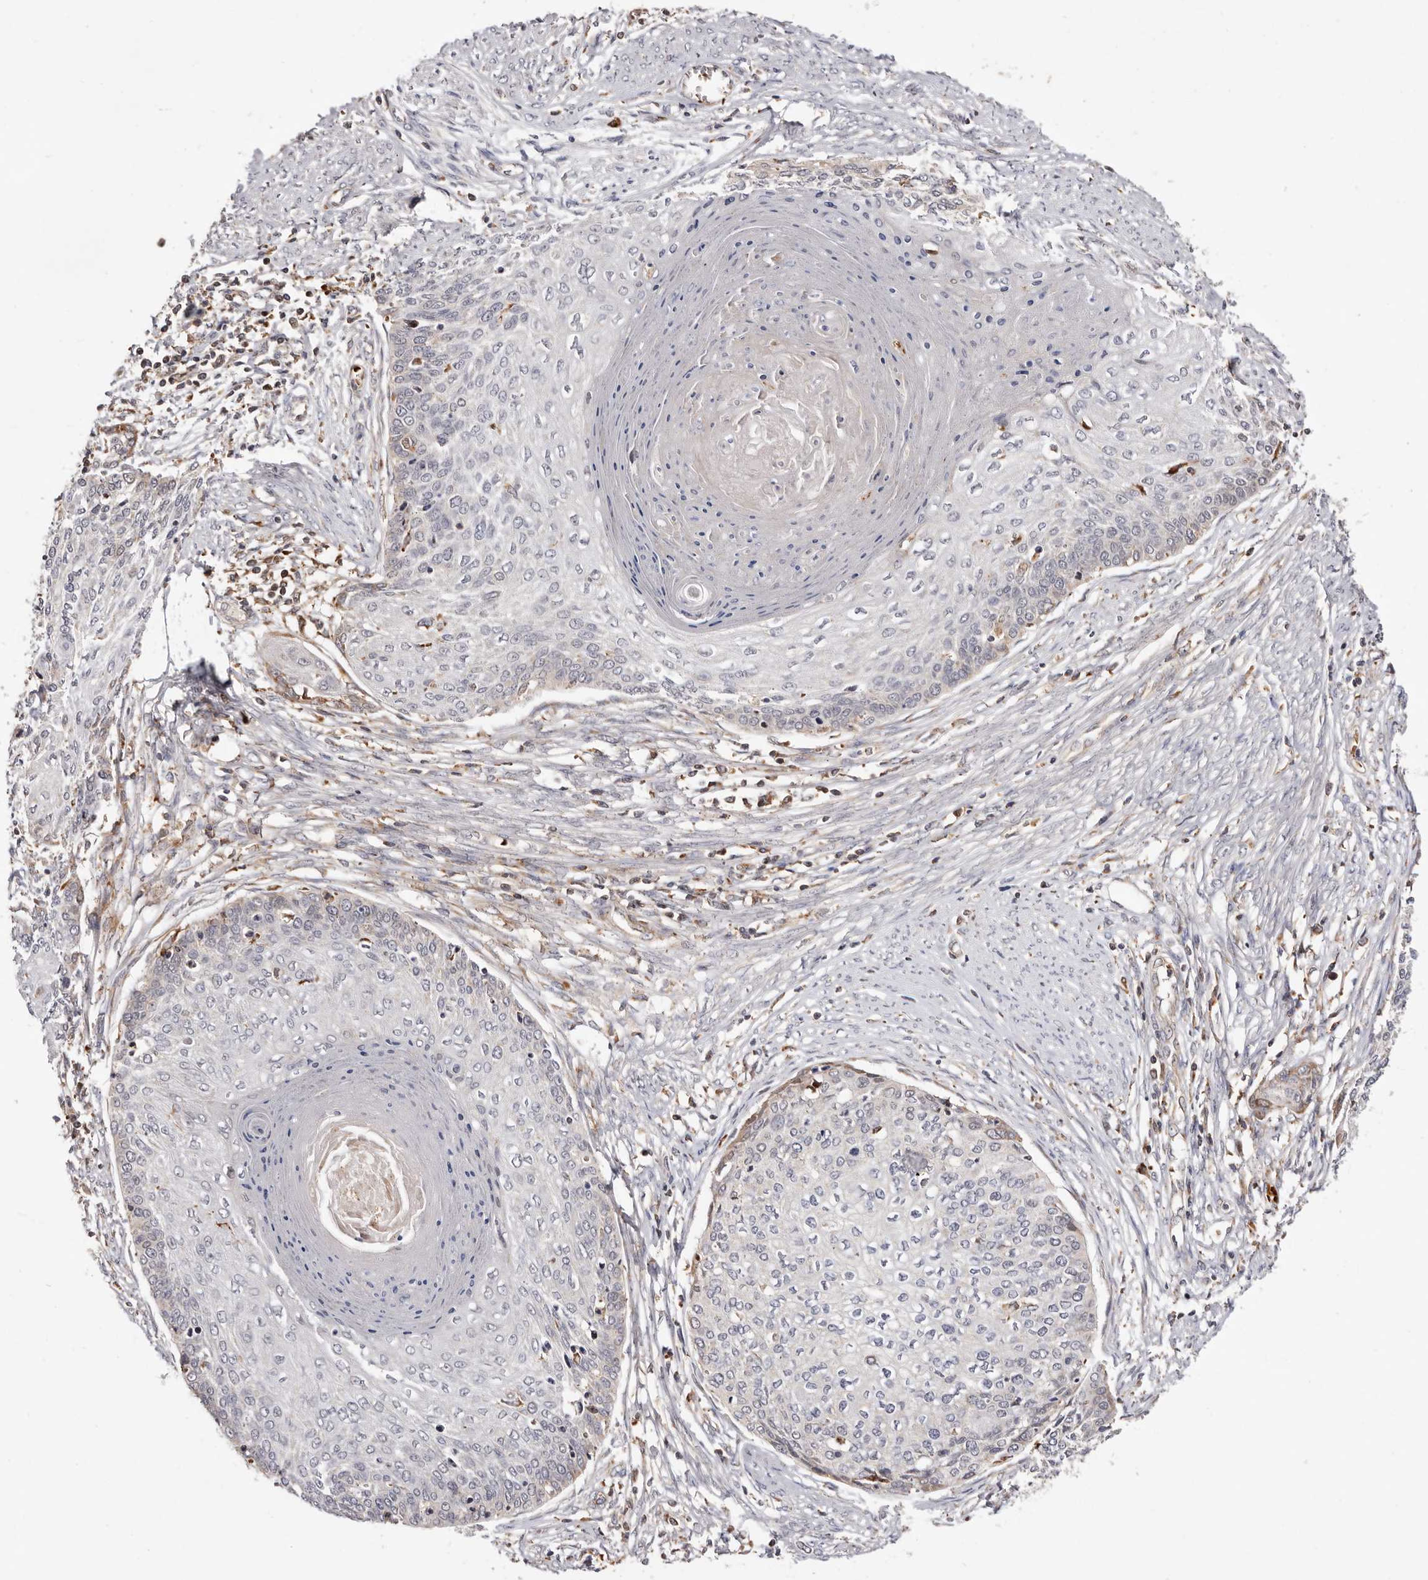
{"staining": {"intensity": "weak", "quantity": "<25%", "location": "cytoplasmic/membranous"}, "tissue": "cervical cancer", "cell_type": "Tumor cells", "image_type": "cancer", "snomed": [{"axis": "morphology", "description": "Squamous cell carcinoma, NOS"}, {"axis": "topography", "description": "Cervix"}], "caption": "IHC photomicrograph of human cervical squamous cell carcinoma stained for a protein (brown), which displays no expression in tumor cells.", "gene": "RNF213", "patient": {"sex": "female", "age": 37}}